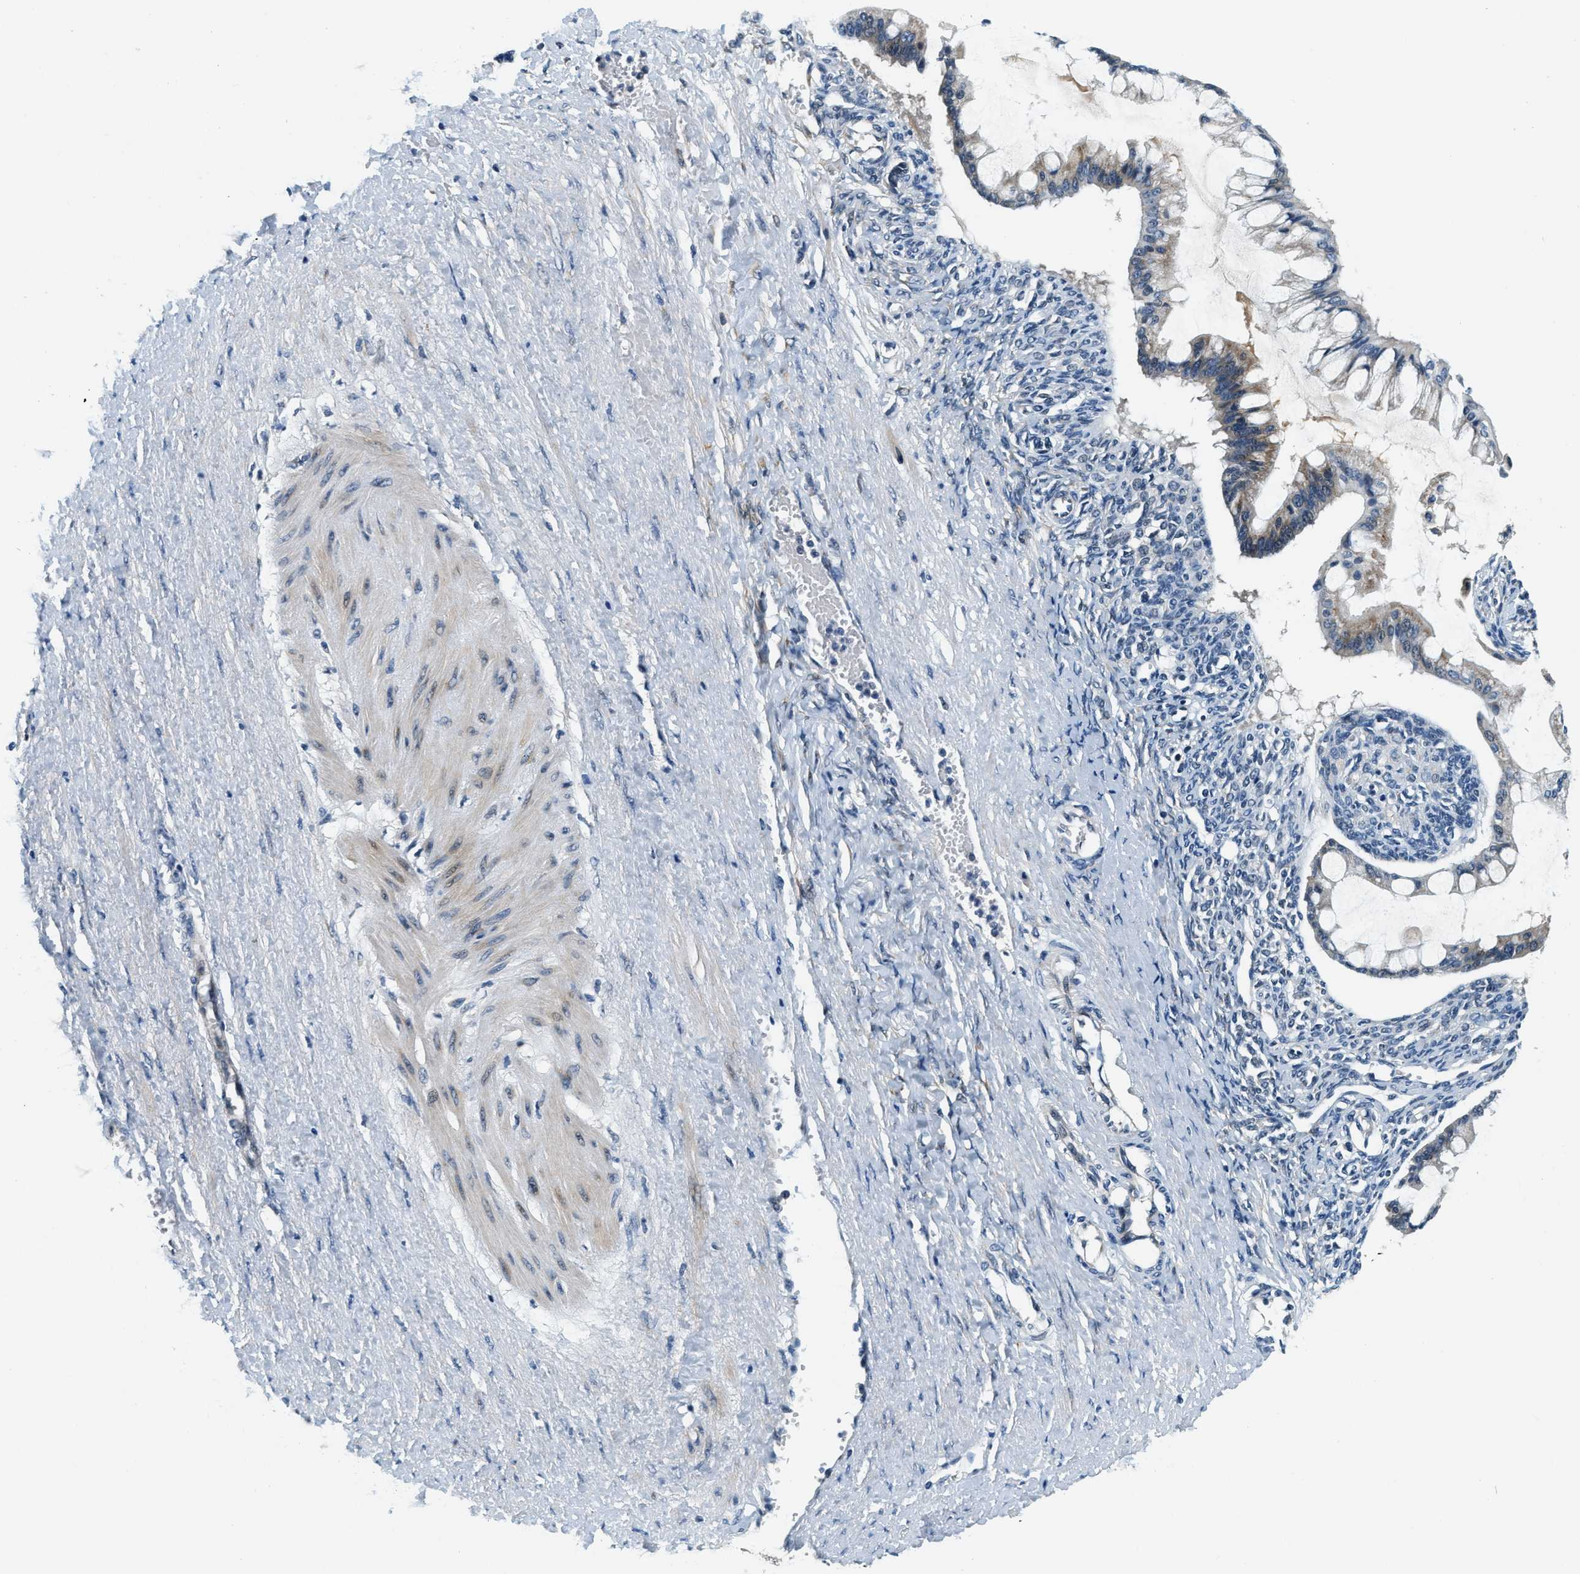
{"staining": {"intensity": "weak", "quantity": "<25%", "location": "cytoplasmic/membranous"}, "tissue": "ovarian cancer", "cell_type": "Tumor cells", "image_type": "cancer", "snomed": [{"axis": "morphology", "description": "Cystadenocarcinoma, mucinous, NOS"}, {"axis": "topography", "description": "Ovary"}], "caption": "Histopathology image shows no significant protein staining in tumor cells of ovarian mucinous cystadenocarcinoma.", "gene": "YAE1", "patient": {"sex": "female", "age": 73}}